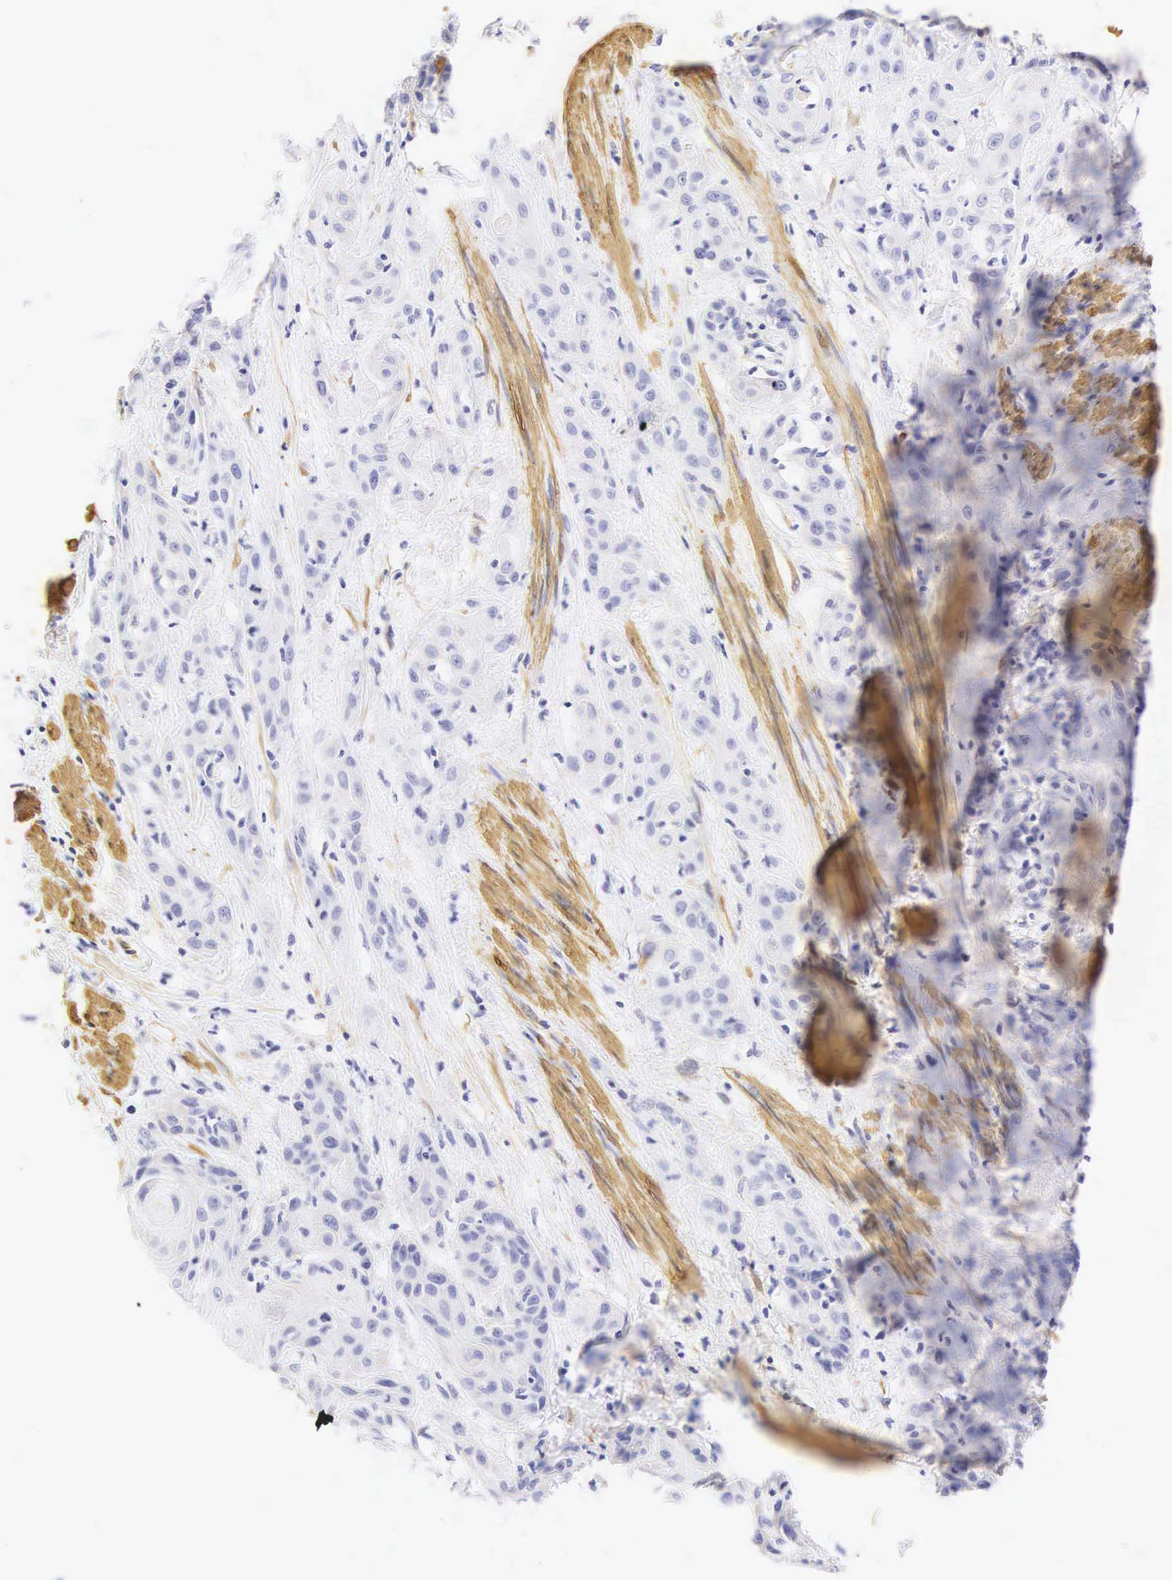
{"staining": {"intensity": "negative", "quantity": "none", "location": "none"}, "tissue": "skin cancer", "cell_type": "Tumor cells", "image_type": "cancer", "snomed": [{"axis": "morphology", "description": "Squamous cell carcinoma, NOS"}, {"axis": "topography", "description": "Skin"}, {"axis": "topography", "description": "Anal"}], "caption": "Protein analysis of squamous cell carcinoma (skin) exhibits no significant staining in tumor cells.", "gene": "CNN1", "patient": {"sex": "male", "age": 64}}